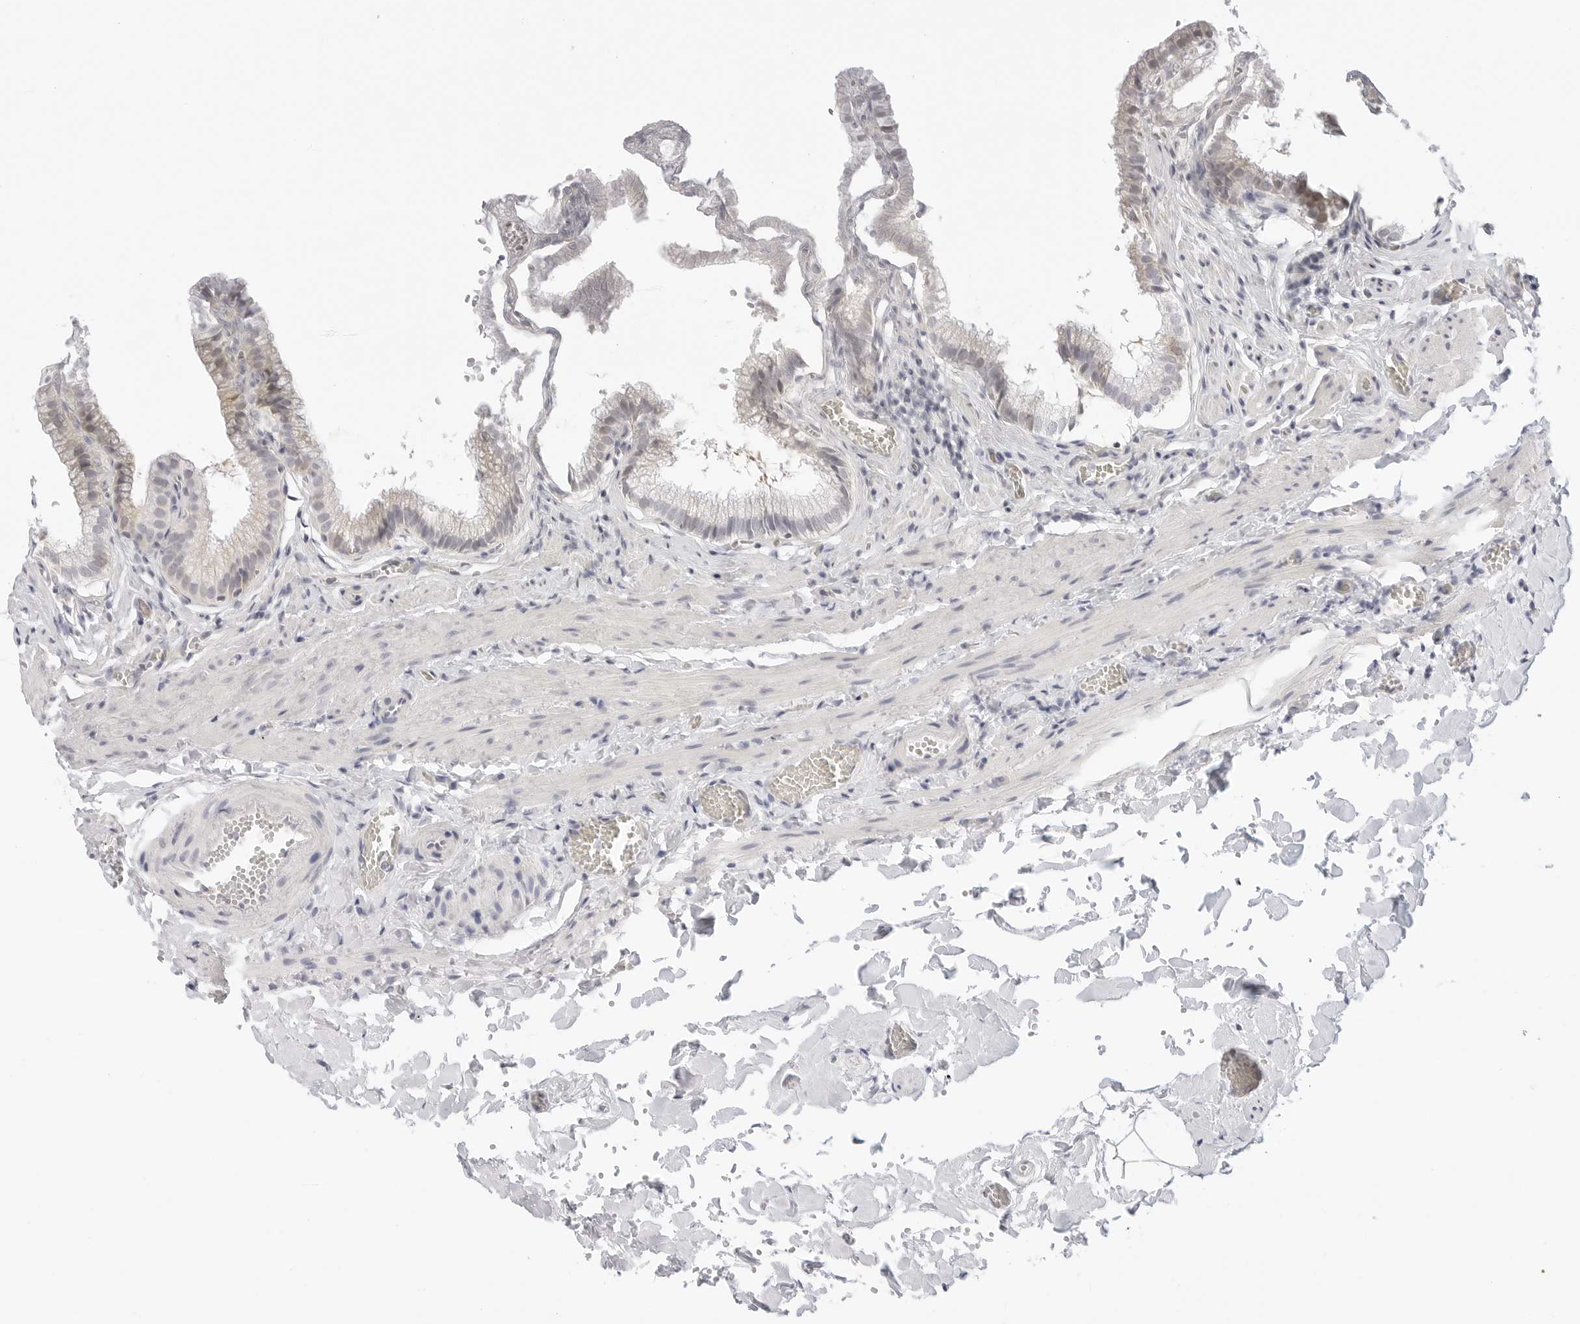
{"staining": {"intensity": "moderate", "quantity": "25%-75%", "location": "cytoplasmic/membranous"}, "tissue": "gallbladder", "cell_type": "Glandular cells", "image_type": "normal", "snomed": [{"axis": "morphology", "description": "Normal tissue, NOS"}, {"axis": "topography", "description": "Gallbladder"}], "caption": "Gallbladder stained with a brown dye demonstrates moderate cytoplasmic/membranous positive positivity in approximately 25%-75% of glandular cells.", "gene": "HMGCS2", "patient": {"sex": "male", "age": 38}}